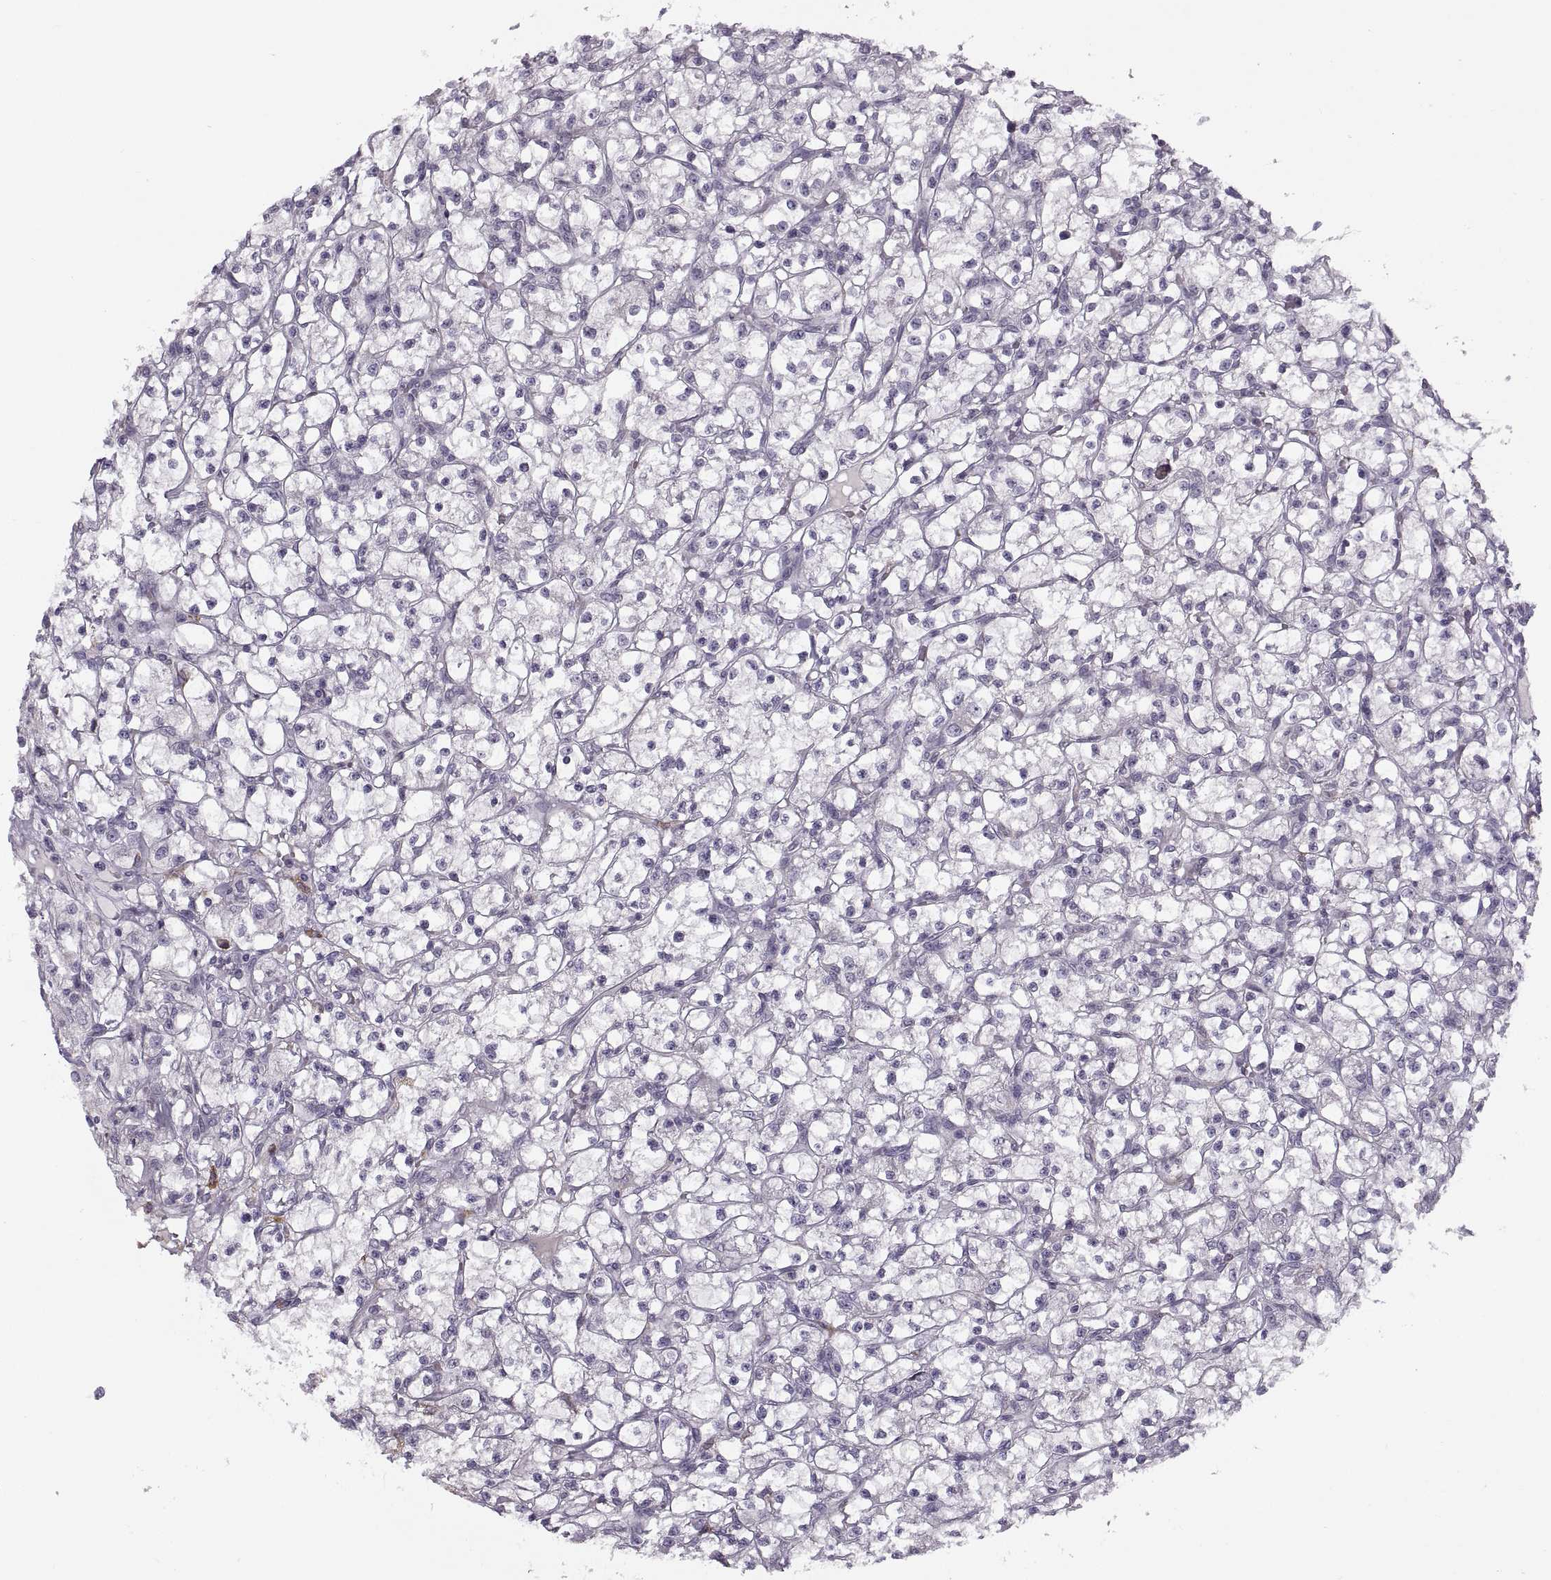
{"staining": {"intensity": "negative", "quantity": "none", "location": "none"}, "tissue": "renal cancer", "cell_type": "Tumor cells", "image_type": "cancer", "snomed": [{"axis": "morphology", "description": "Adenocarcinoma, NOS"}, {"axis": "topography", "description": "Kidney"}], "caption": "Tumor cells show no significant positivity in renal cancer (adenocarcinoma).", "gene": "H2AP", "patient": {"sex": "female", "age": 59}}